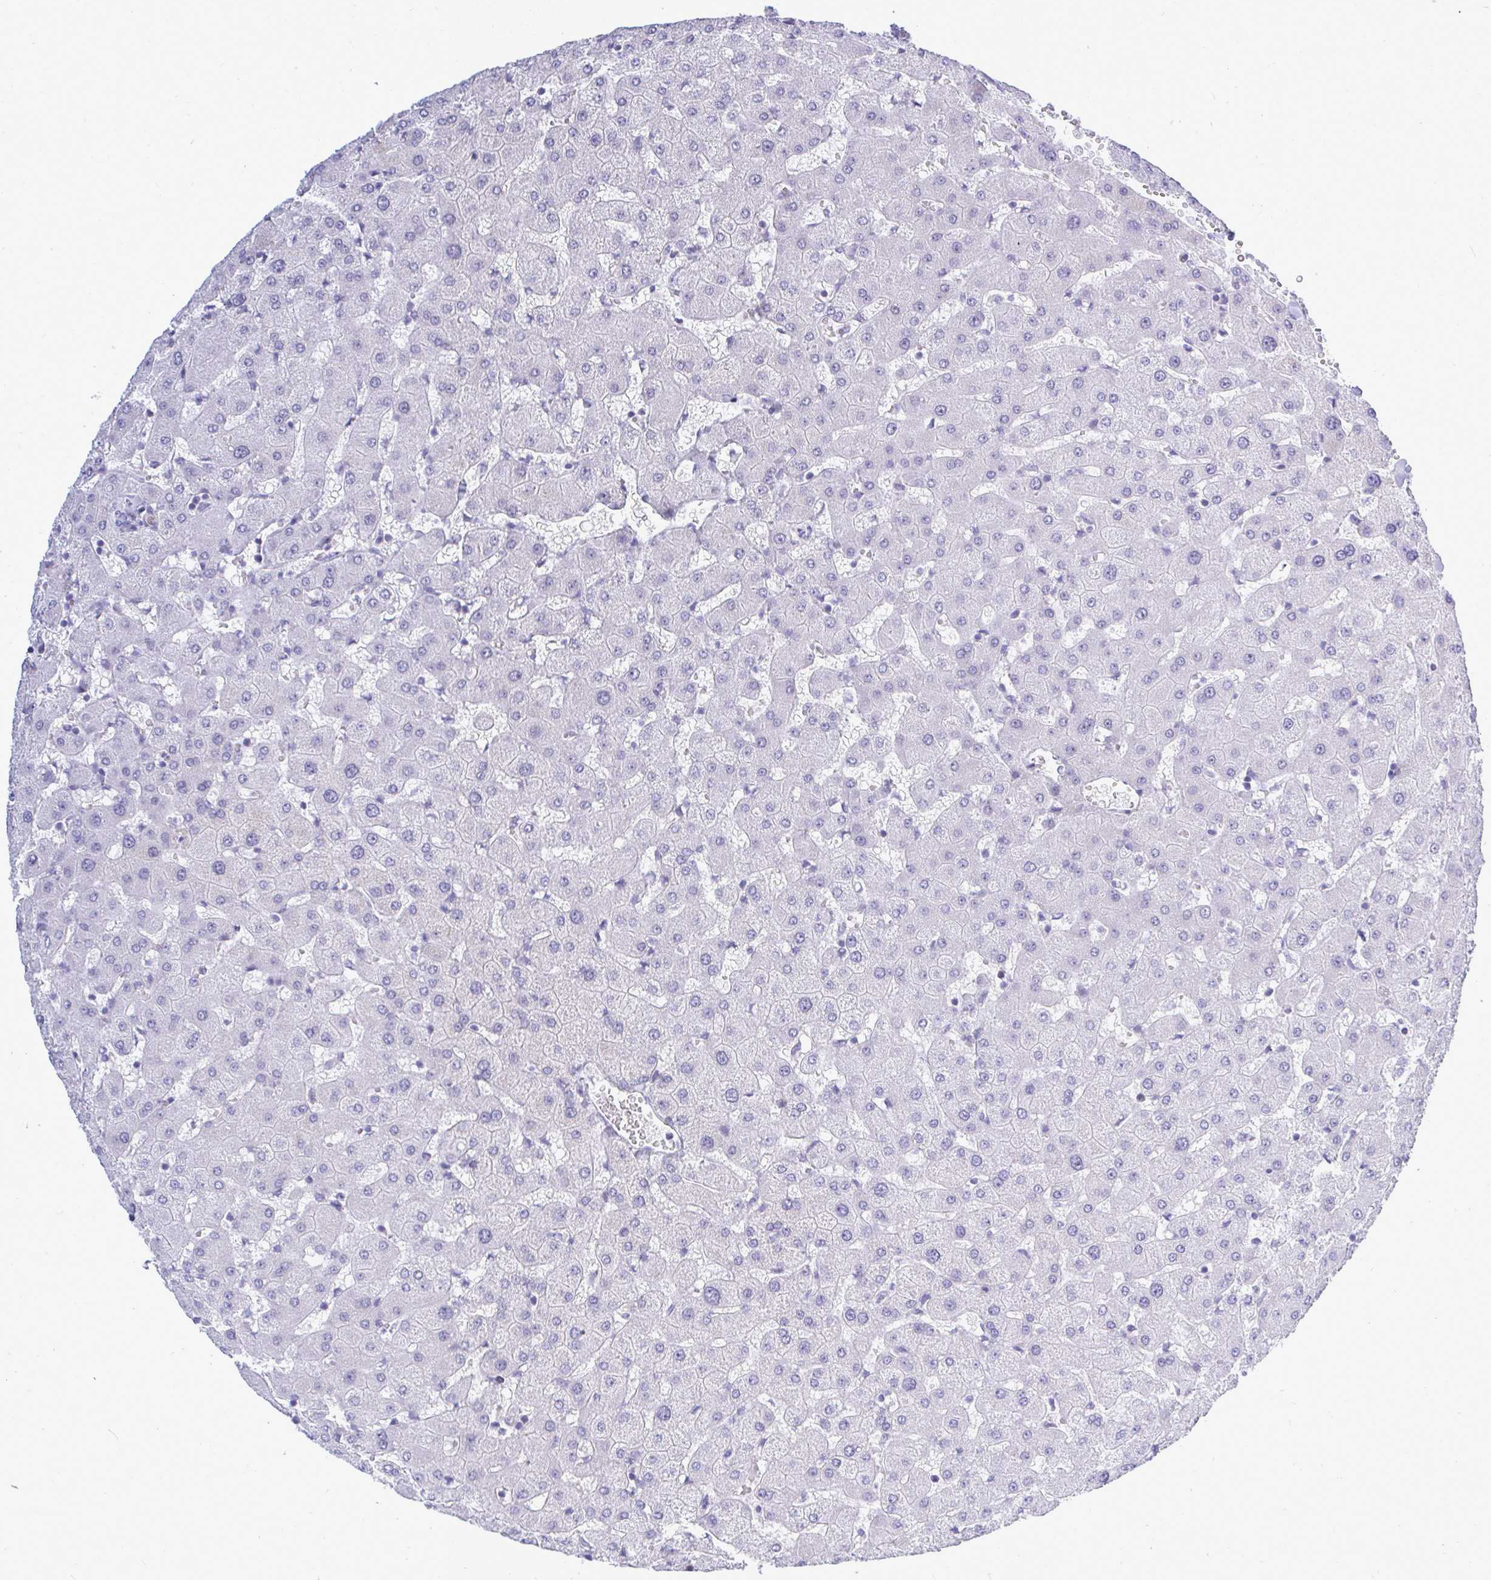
{"staining": {"intensity": "negative", "quantity": "none", "location": "none"}, "tissue": "liver", "cell_type": "Cholangiocytes", "image_type": "normal", "snomed": [{"axis": "morphology", "description": "Normal tissue, NOS"}, {"axis": "topography", "description": "Liver"}], "caption": "Immunohistochemistry (IHC) photomicrograph of benign liver: human liver stained with DAB (3,3'-diaminobenzidine) displays no significant protein positivity in cholangiocytes.", "gene": "SLC25A51", "patient": {"sex": "female", "age": 63}}